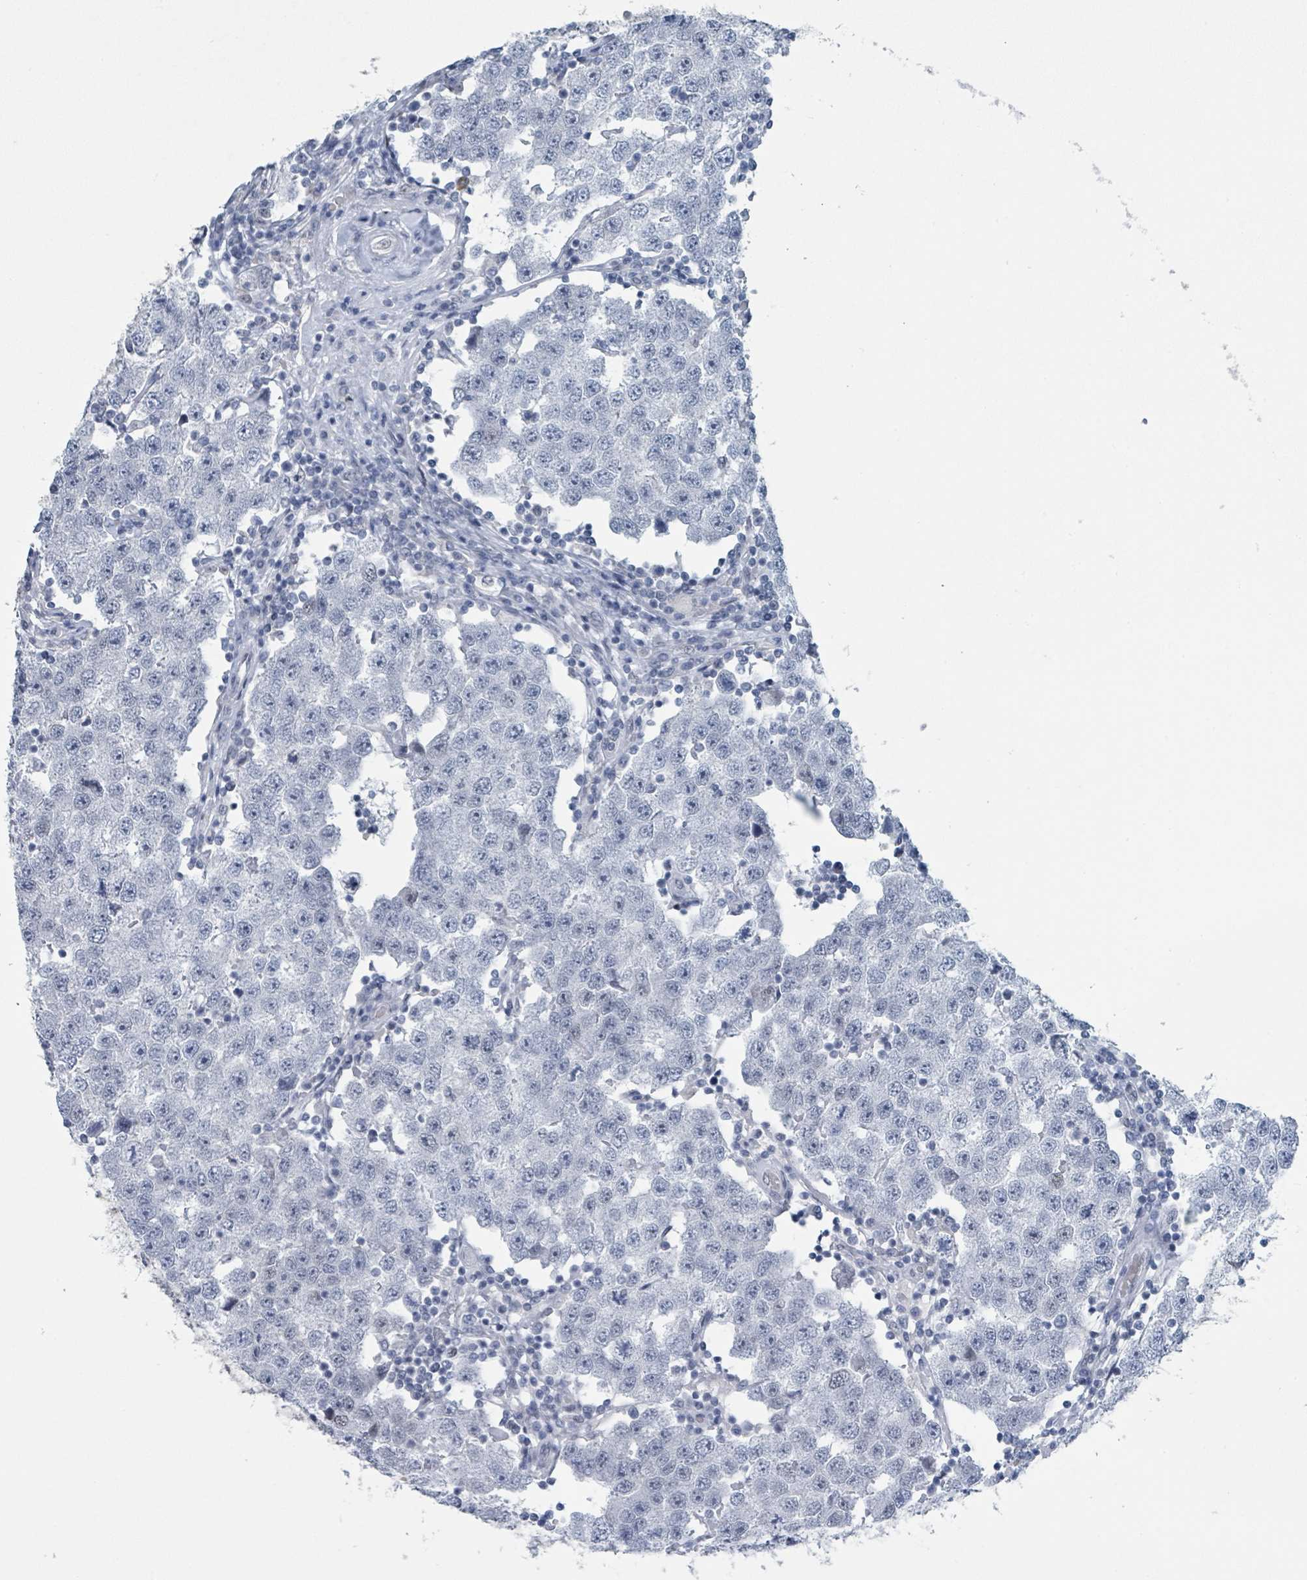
{"staining": {"intensity": "negative", "quantity": "none", "location": "none"}, "tissue": "testis cancer", "cell_type": "Tumor cells", "image_type": "cancer", "snomed": [{"axis": "morphology", "description": "Seminoma, NOS"}, {"axis": "topography", "description": "Testis"}], "caption": "This is an immunohistochemistry (IHC) image of testis cancer. There is no expression in tumor cells.", "gene": "EHMT2", "patient": {"sex": "male", "age": 34}}